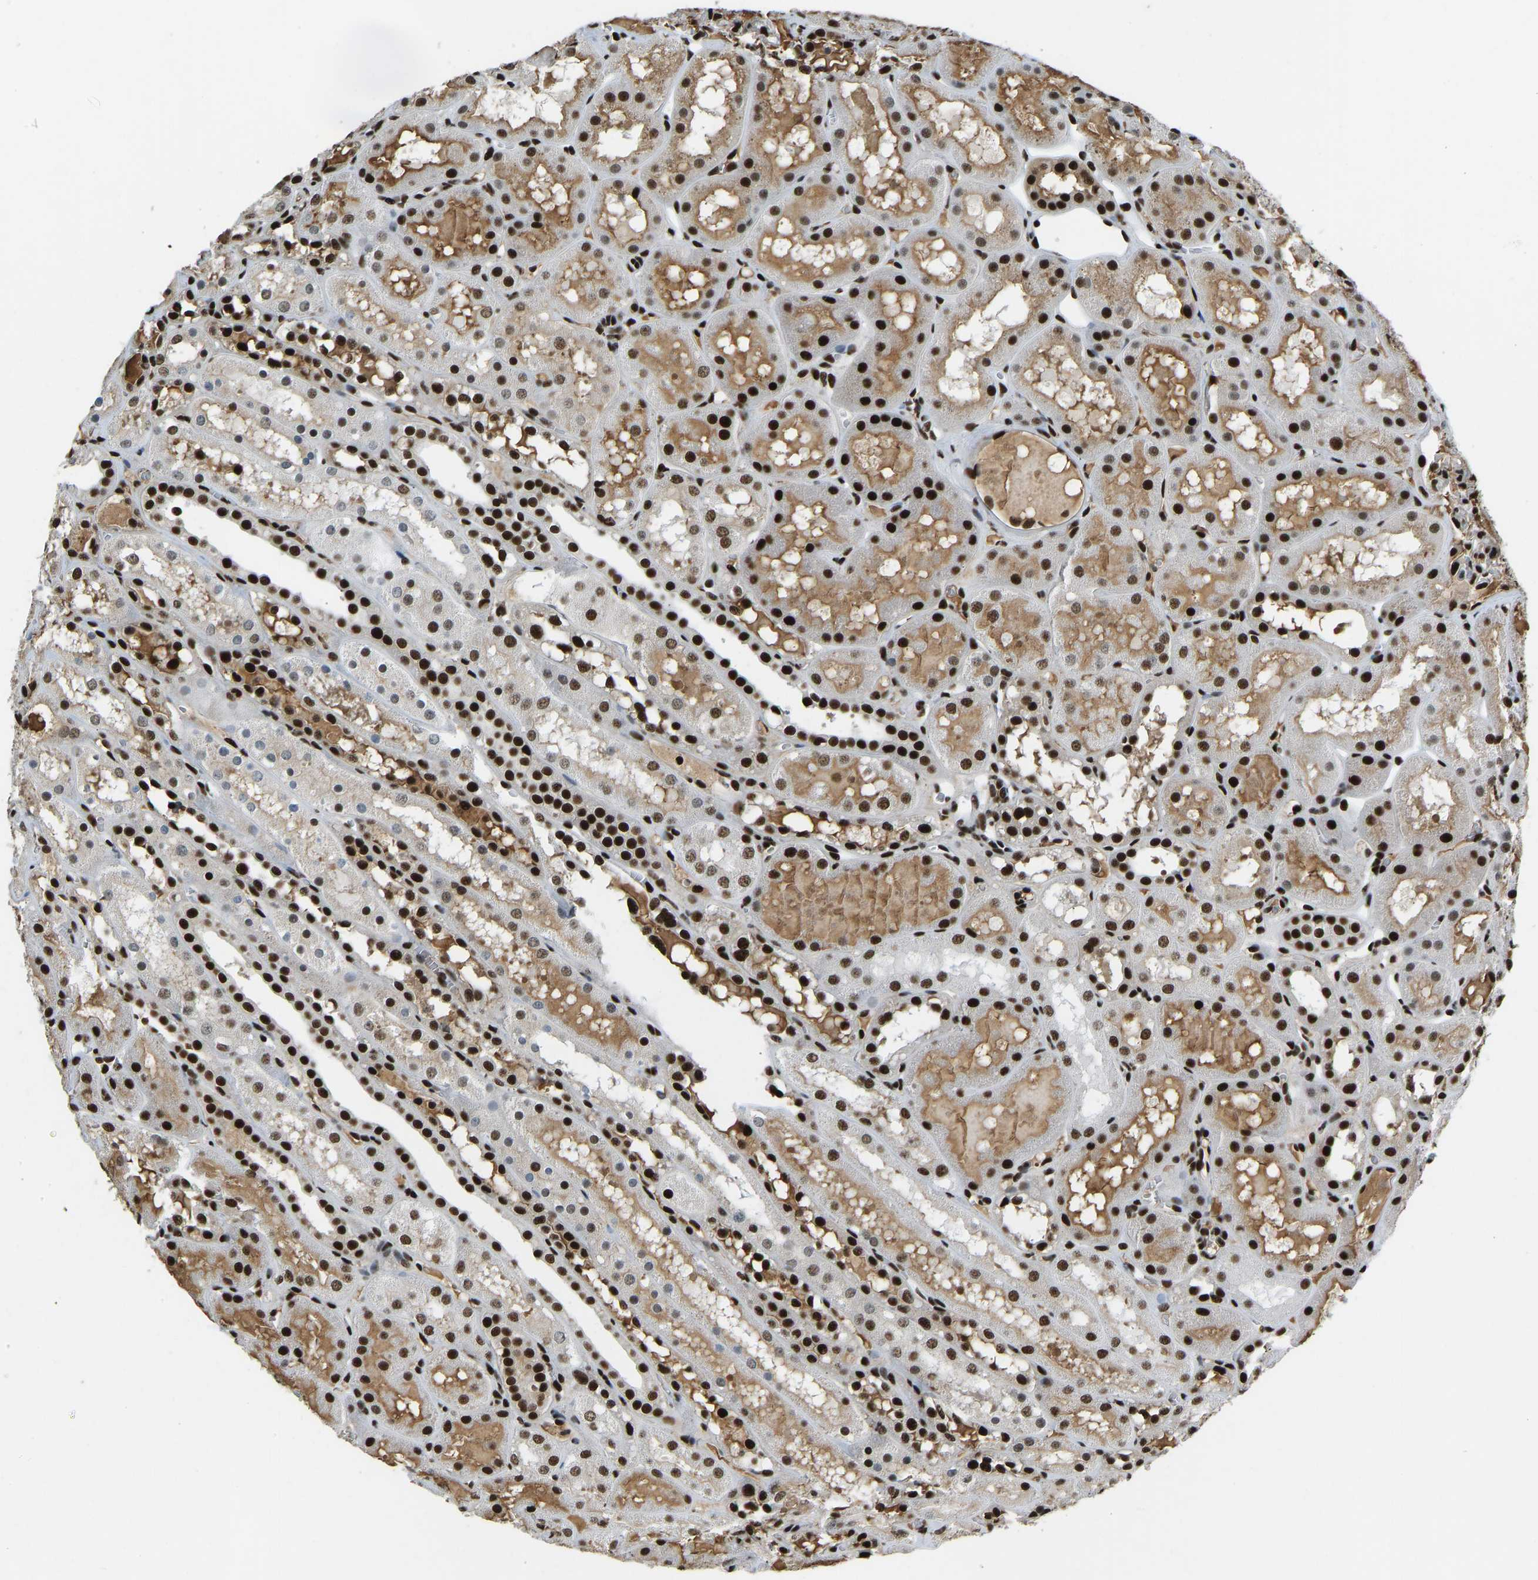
{"staining": {"intensity": "strong", "quantity": ">75%", "location": "nuclear"}, "tissue": "kidney", "cell_type": "Cells in glomeruli", "image_type": "normal", "snomed": [{"axis": "morphology", "description": "Normal tissue, NOS"}, {"axis": "topography", "description": "Kidney"}, {"axis": "topography", "description": "Urinary bladder"}], "caption": "Immunohistochemistry of benign kidney demonstrates high levels of strong nuclear expression in approximately >75% of cells in glomeruli. (DAB (3,3'-diaminobenzidine) IHC, brown staining for protein, blue staining for nuclei).", "gene": "FOXK1", "patient": {"sex": "male", "age": 16}}